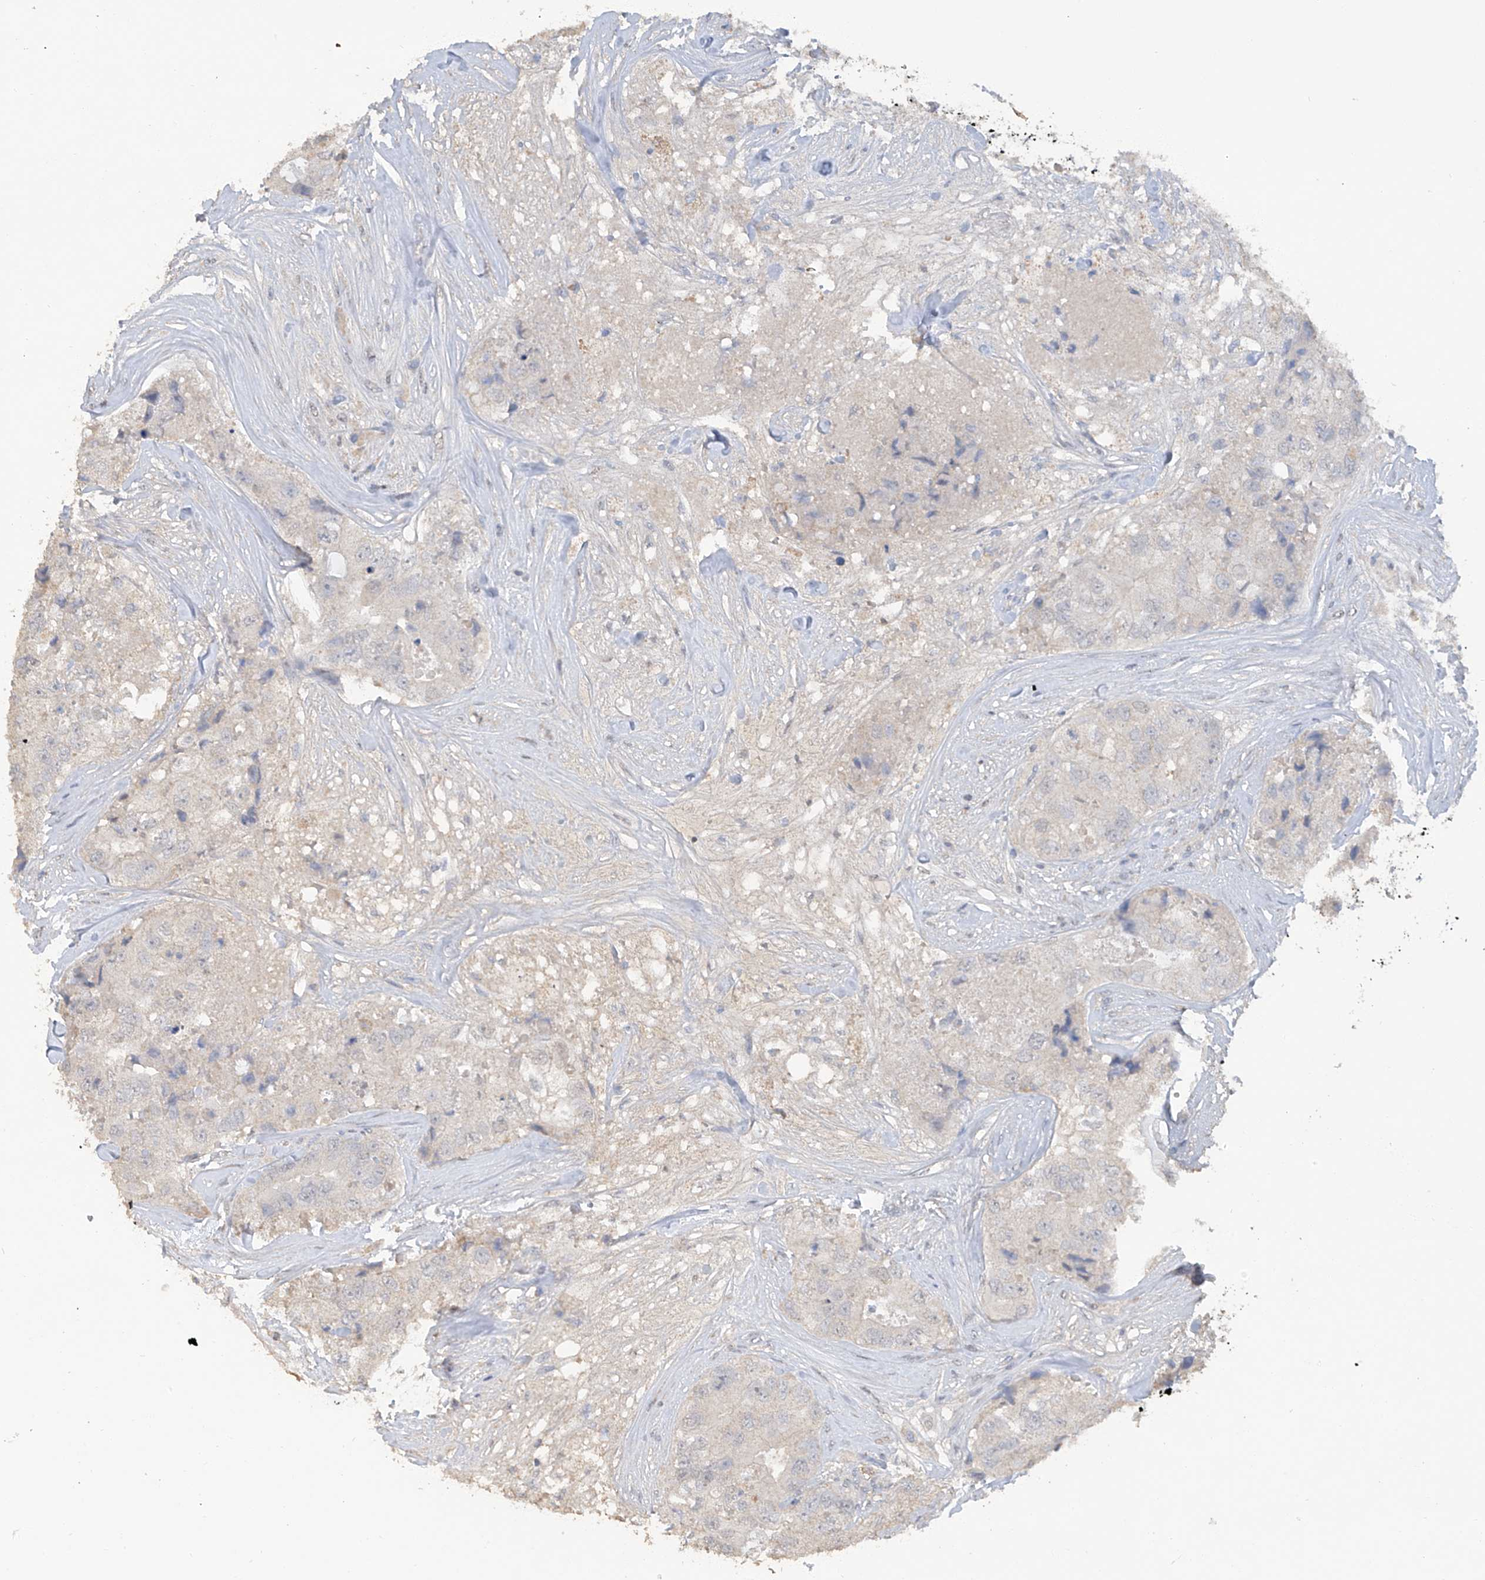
{"staining": {"intensity": "negative", "quantity": "none", "location": "none"}, "tissue": "breast cancer", "cell_type": "Tumor cells", "image_type": "cancer", "snomed": [{"axis": "morphology", "description": "Duct carcinoma"}, {"axis": "topography", "description": "Breast"}], "caption": "The histopathology image displays no staining of tumor cells in breast intraductal carcinoma. Nuclei are stained in blue.", "gene": "HAS3", "patient": {"sex": "female", "age": 62}}